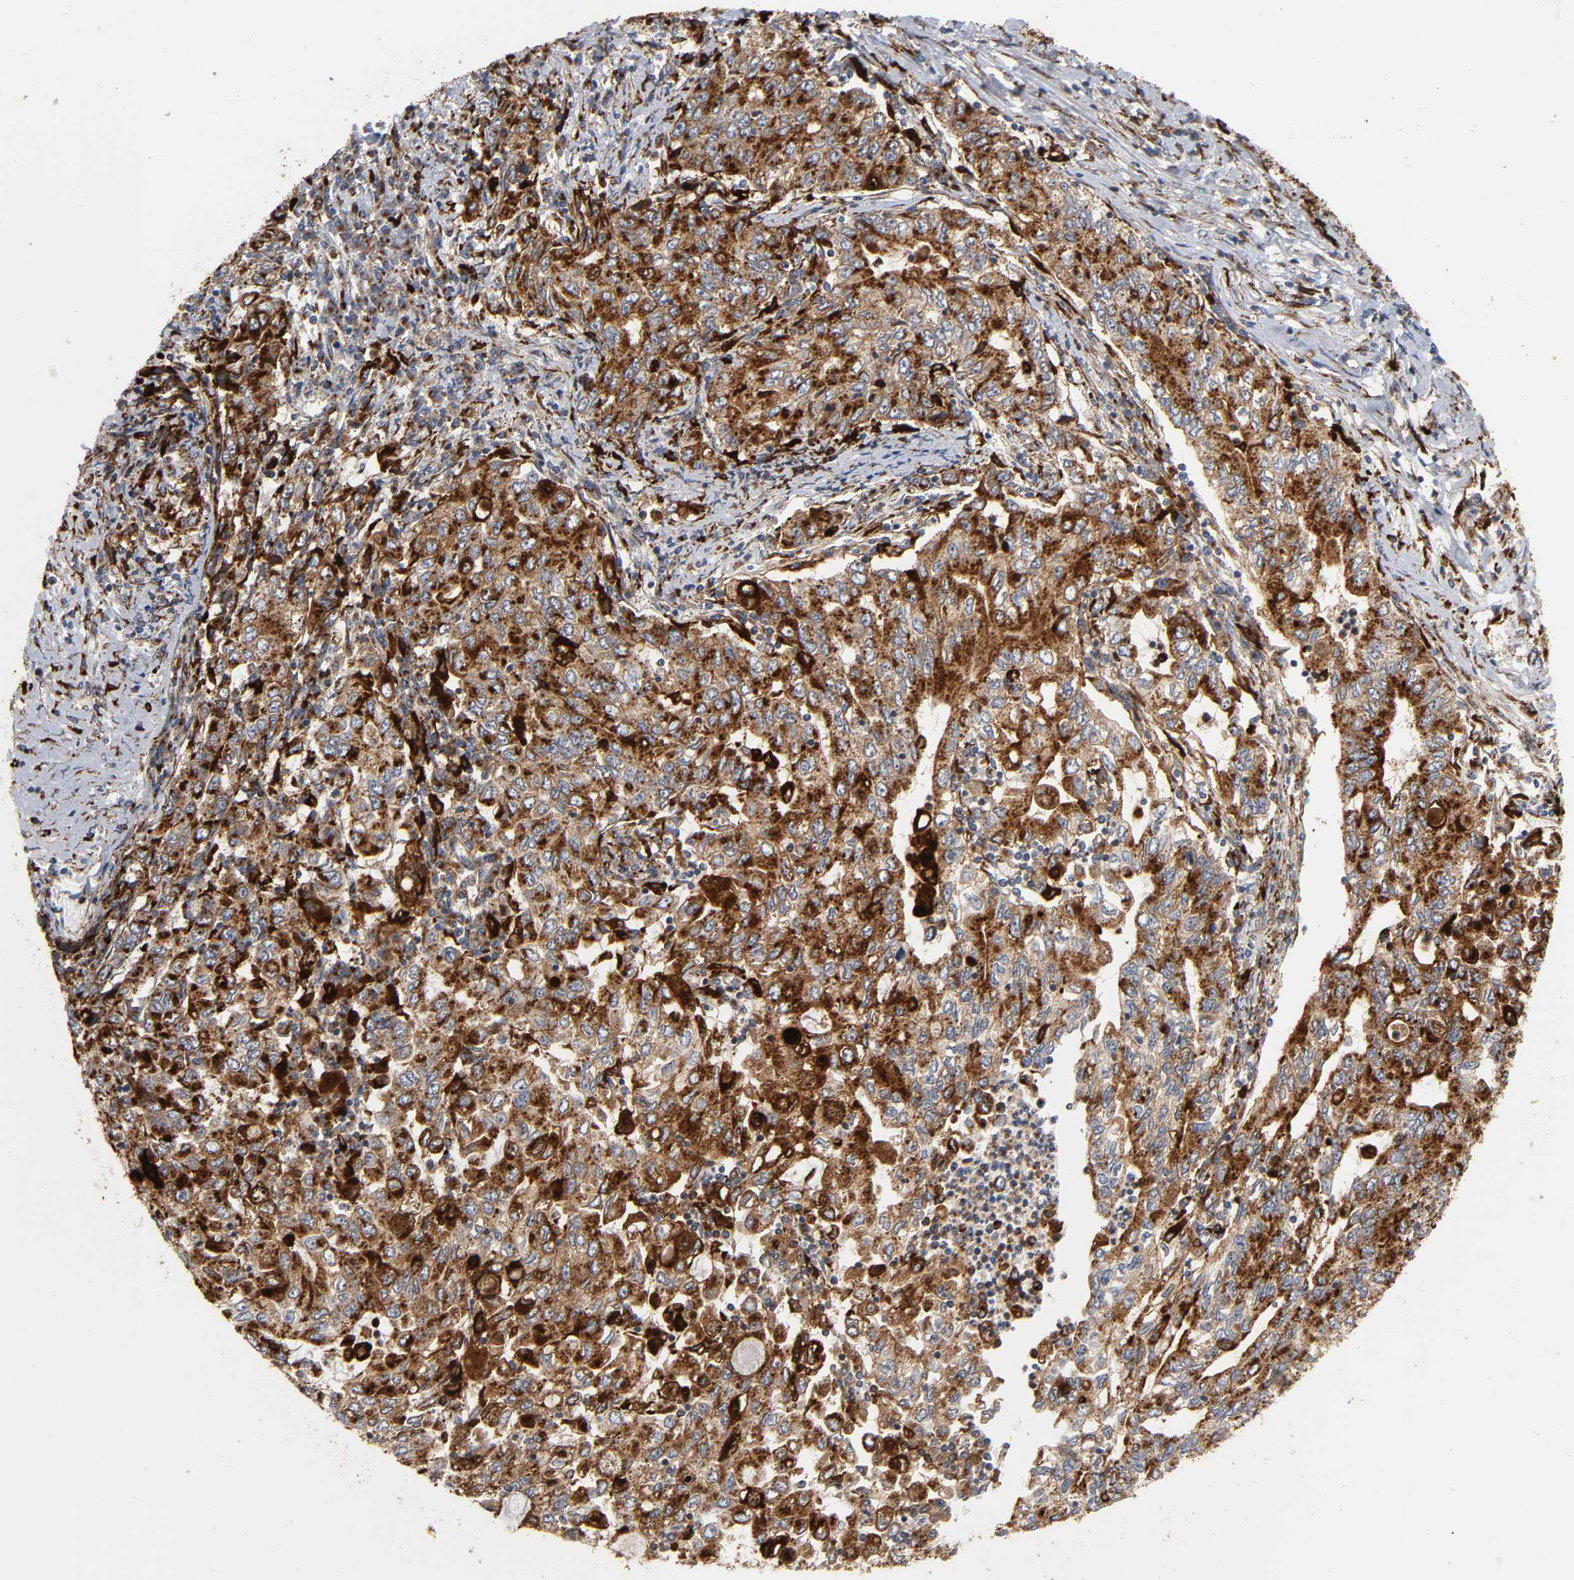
{"staining": {"intensity": "strong", "quantity": ">75%", "location": "cytoplasmic/membranous"}, "tissue": "stomach cancer", "cell_type": "Tumor cells", "image_type": "cancer", "snomed": [{"axis": "morphology", "description": "Adenocarcinoma, NOS"}, {"axis": "topography", "description": "Stomach, lower"}], "caption": "Brown immunohistochemical staining in stomach adenocarcinoma exhibits strong cytoplasmic/membranous staining in approximately >75% of tumor cells.", "gene": "PSAP", "patient": {"sex": "female", "age": 72}}